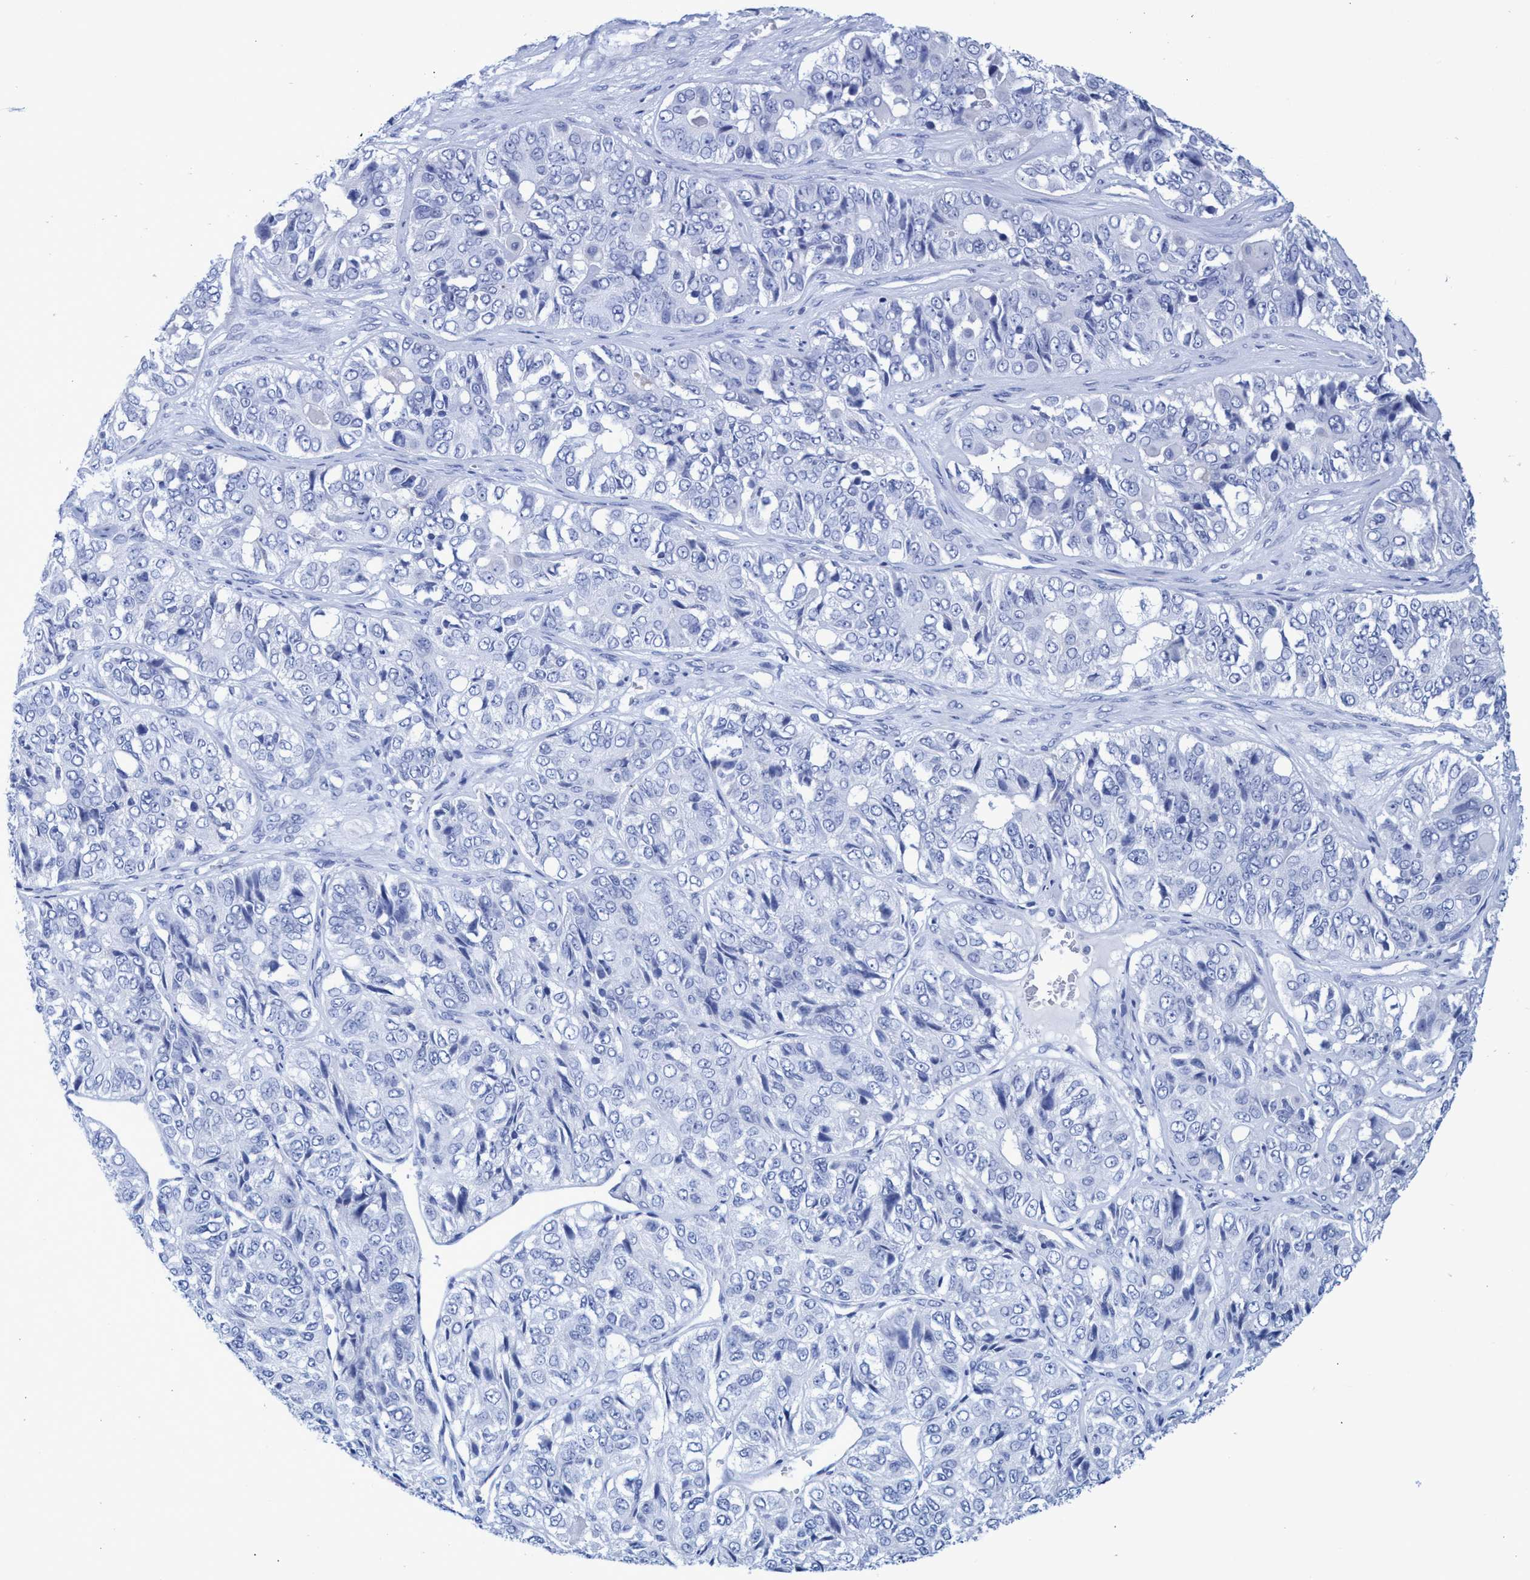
{"staining": {"intensity": "negative", "quantity": "none", "location": "none"}, "tissue": "ovarian cancer", "cell_type": "Tumor cells", "image_type": "cancer", "snomed": [{"axis": "morphology", "description": "Carcinoma, endometroid"}, {"axis": "topography", "description": "Ovary"}], "caption": "Immunohistochemical staining of human endometroid carcinoma (ovarian) displays no significant positivity in tumor cells.", "gene": "INSL6", "patient": {"sex": "female", "age": 51}}